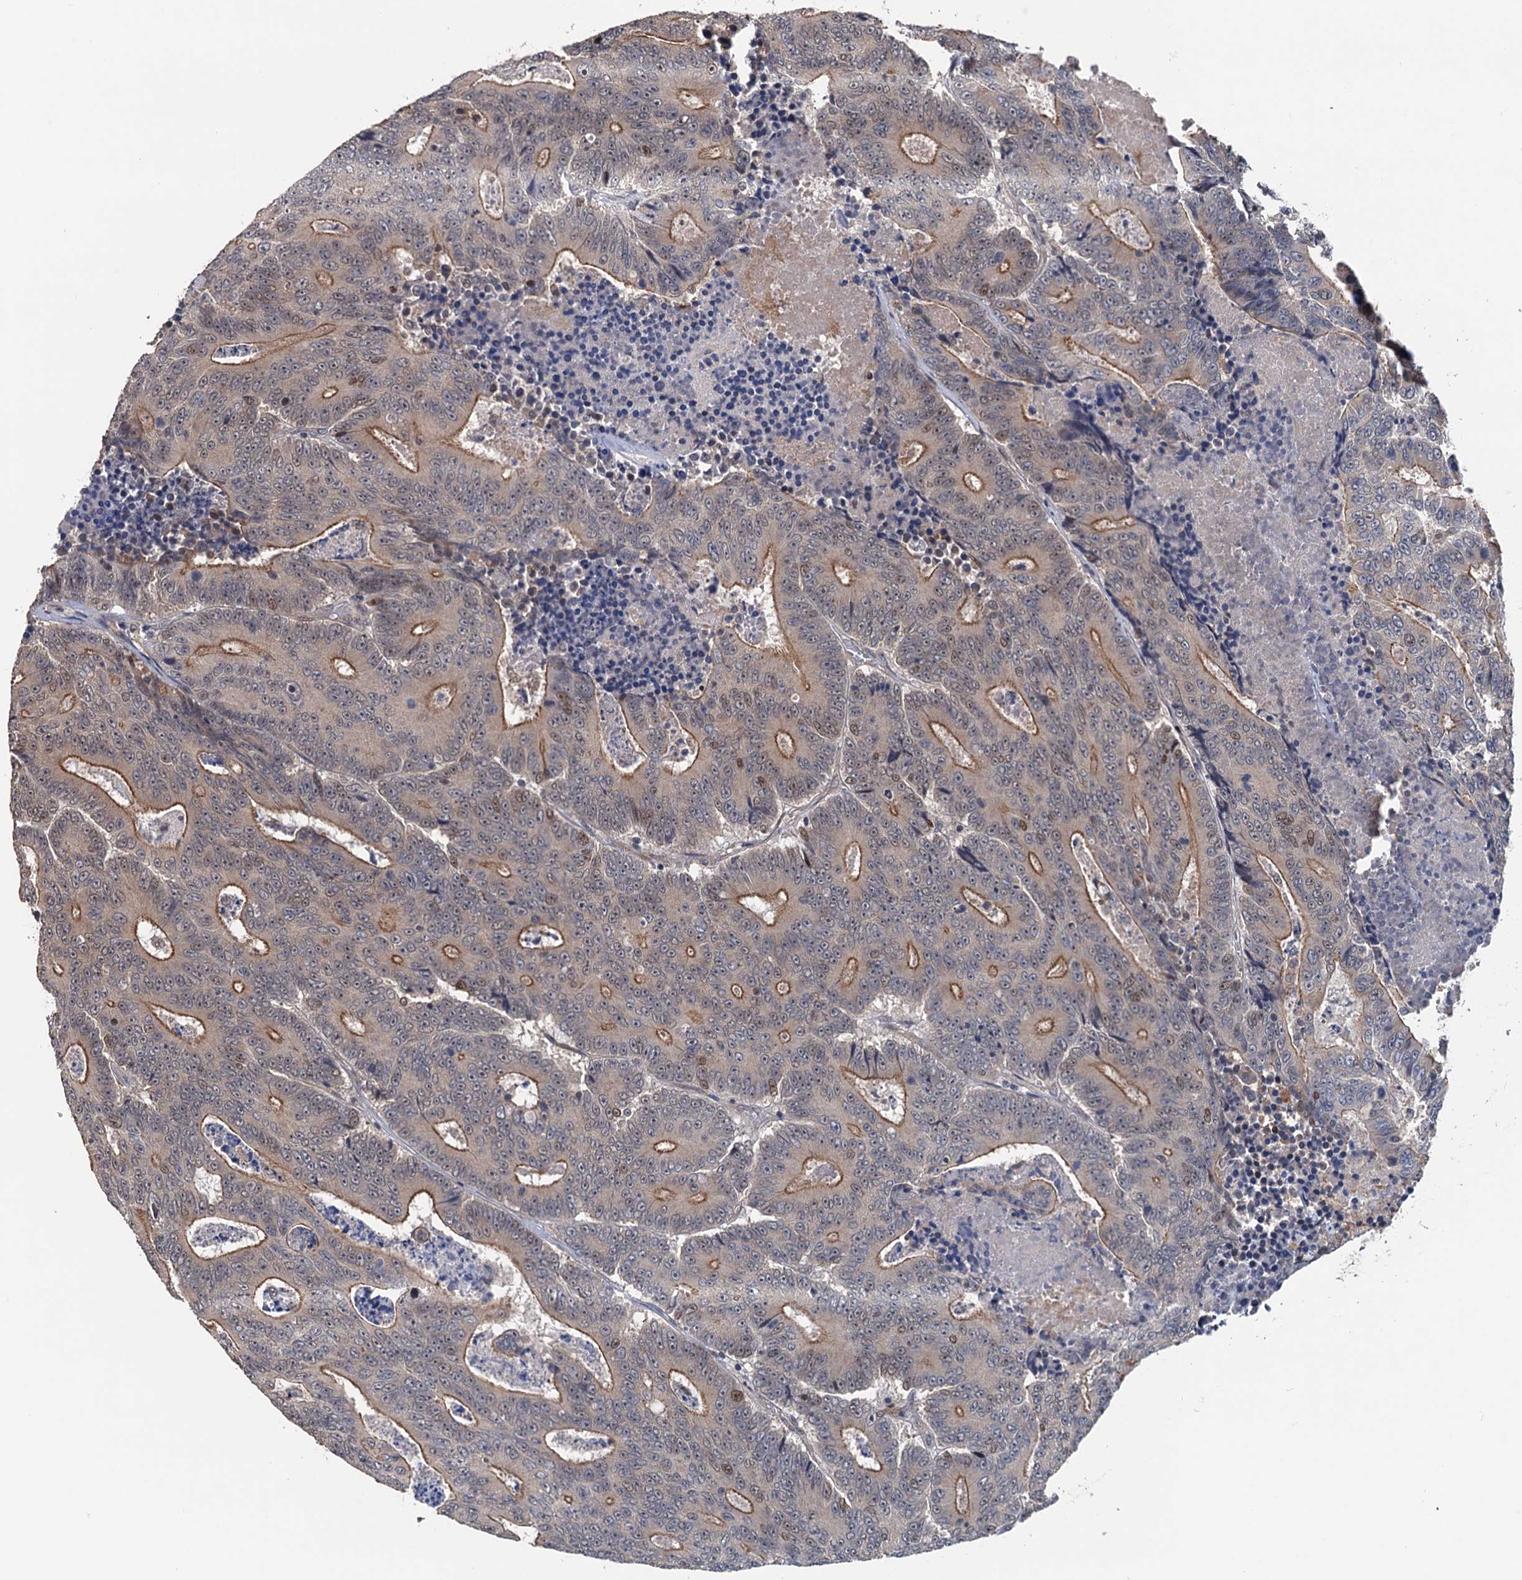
{"staining": {"intensity": "moderate", "quantity": "25%-75%", "location": "cytoplasmic/membranous"}, "tissue": "colorectal cancer", "cell_type": "Tumor cells", "image_type": "cancer", "snomed": [{"axis": "morphology", "description": "Adenocarcinoma, NOS"}, {"axis": "topography", "description": "Colon"}], "caption": "An image of human colorectal cancer stained for a protein shows moderate cytoplasmic/membranous brown staining in tumor cells.", "gene": "RASSF4", "patient": {"sex": "male", "age": 83}}